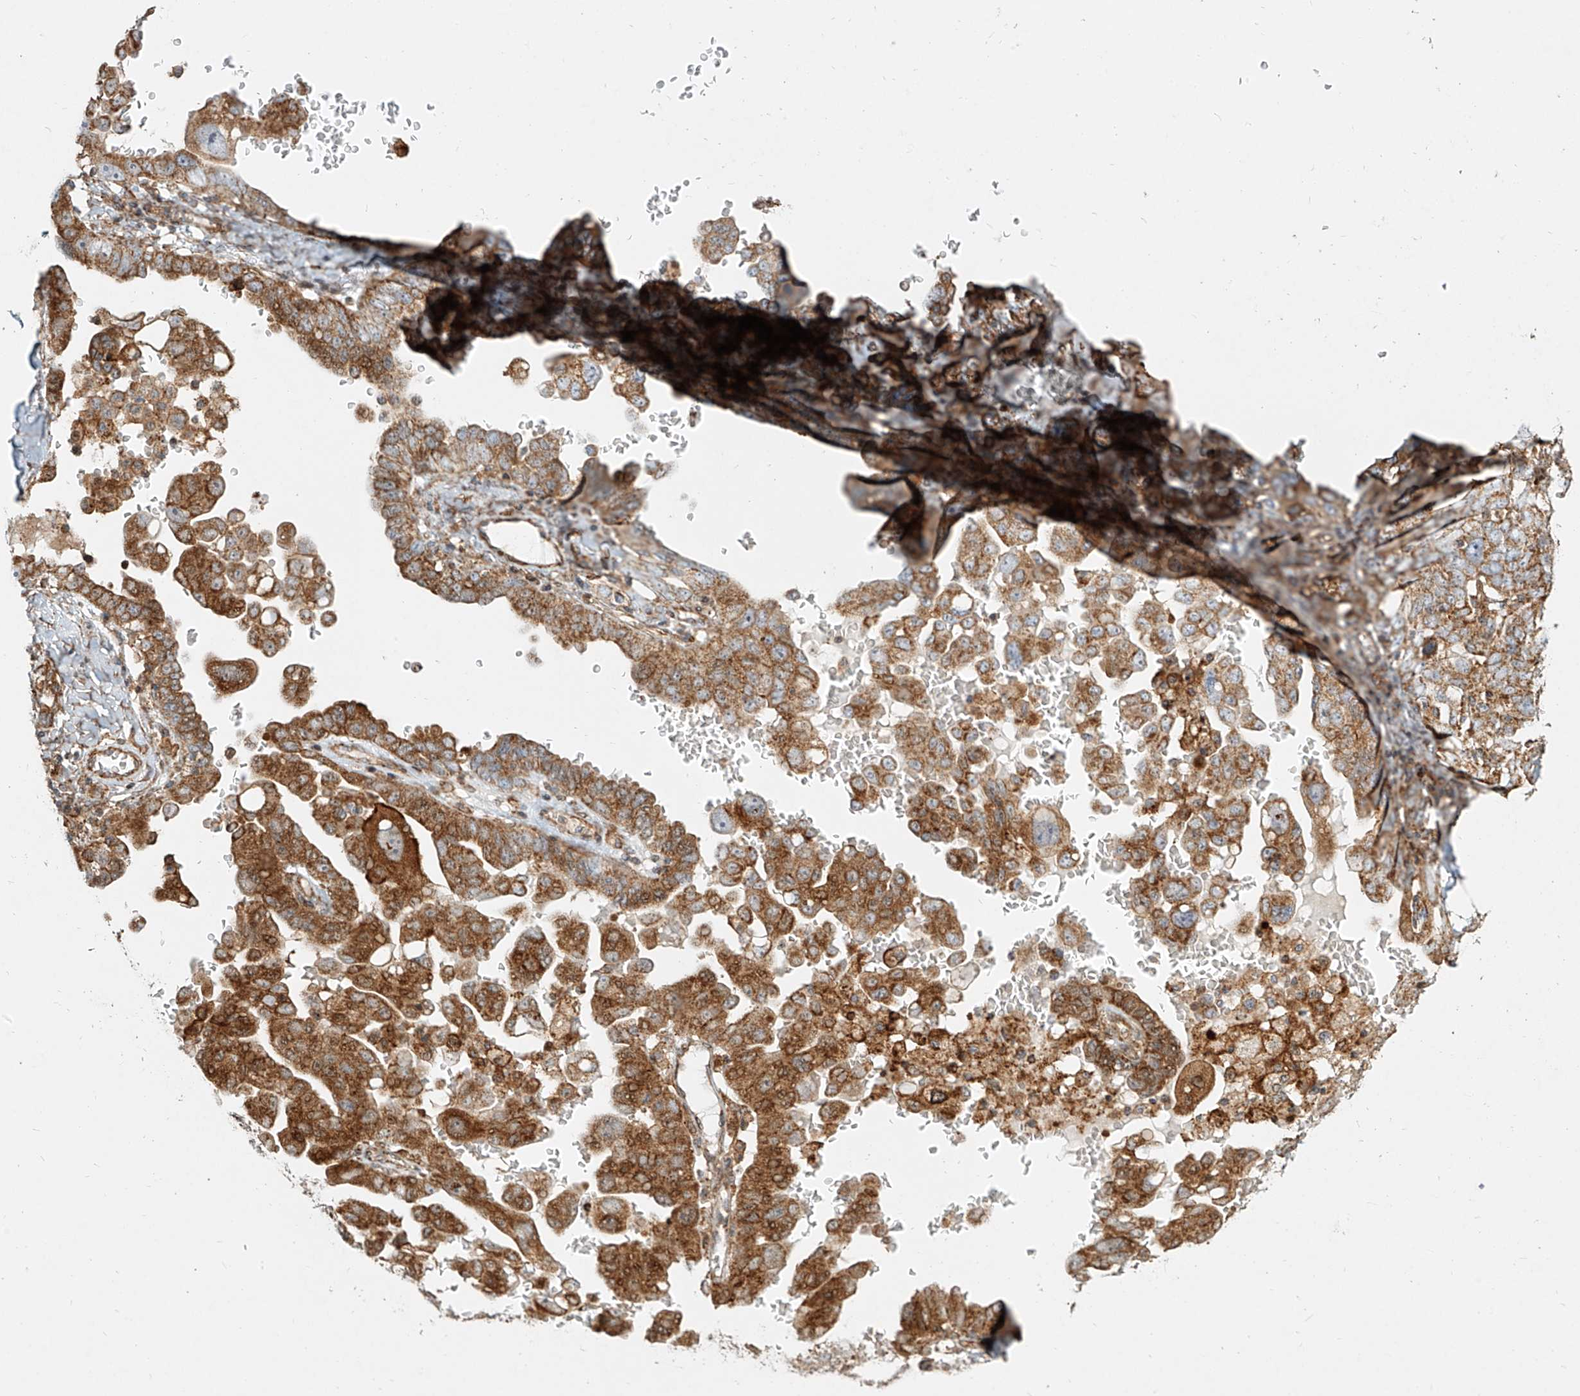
{"staining": {"intensity": "moderate", "quantity": ">75%", "location": "cytoplasmic/membranous"}, "tissue": "ovarian cancer", "cell_type": "Tumor cells", "image_type": "cancer", "snomed": [{"axis": "morphology", "description": "Carcinoma, endometroid"}, {"axis": "topography", "description": "Ovary"}], "caption": "This micrograph demonstrates immunohistochemistry (IHC) staining of human endometroid carcinoma (ovarian), with medium moderate cytoplasmic/membranous expression in approximately >75% of tumor cells.", "gene": "MTX2", "patient": {"sex": "female", "age": 62}}